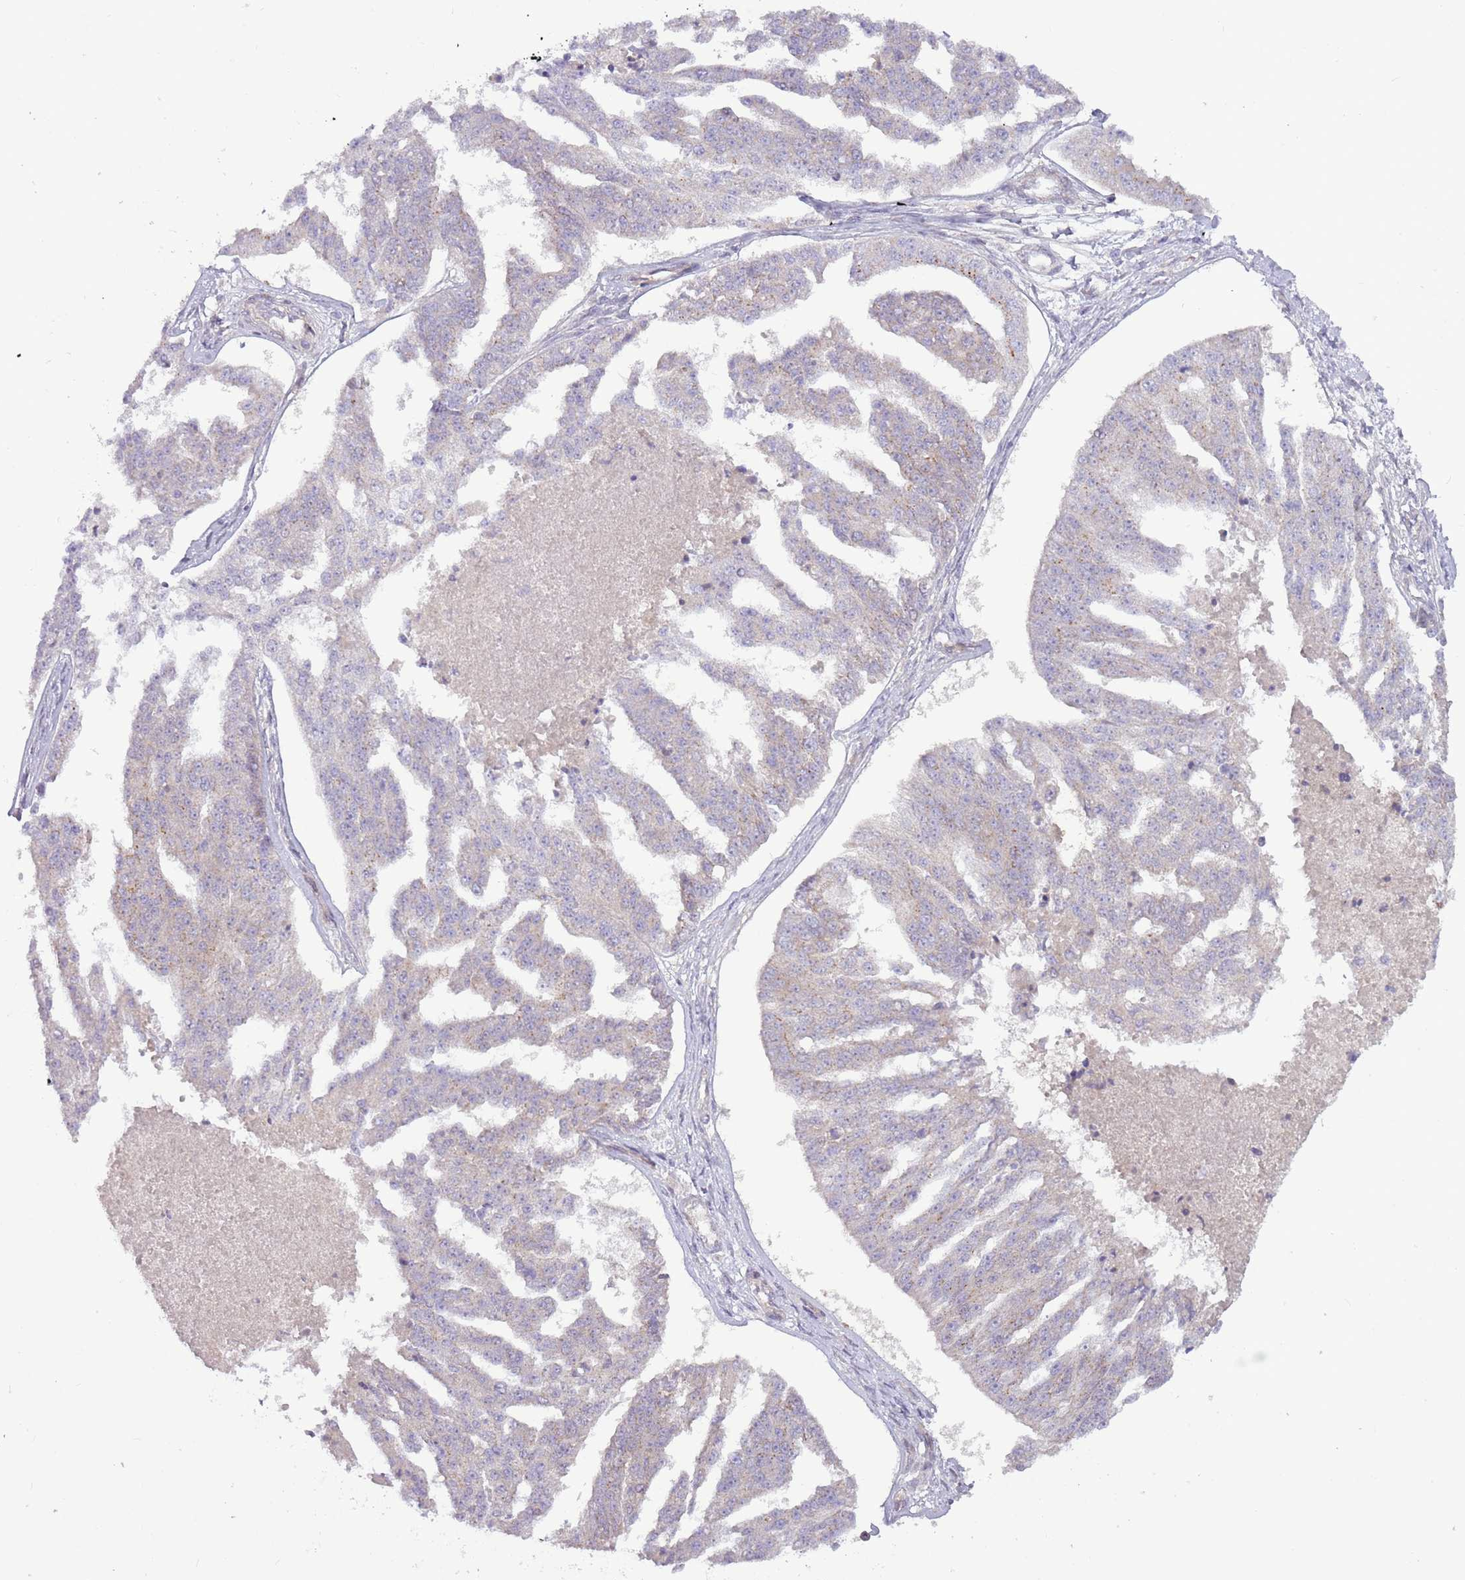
{"staining": {"intensity": "weak", "quantity": "<25%", "location": "cytoplasmic/membranous"}, "tissue": "ovarian cancer", "cell_type": "Tumor cells", "image_type": "cancer", "snomed": [{"axis": "morphology", "description": "Cystadenocarcinoma, serous, NOS"}, {"axis": "topography", "description": "Ovary"}], "caption": "High power microscopy histopathology image of an IHC micrograph of serous cystadenocarcinoma (ovarian), revealing no significant staining in tumor cells.", "gene": "MRO", "patient": {"sex": "female", "age": 58}}